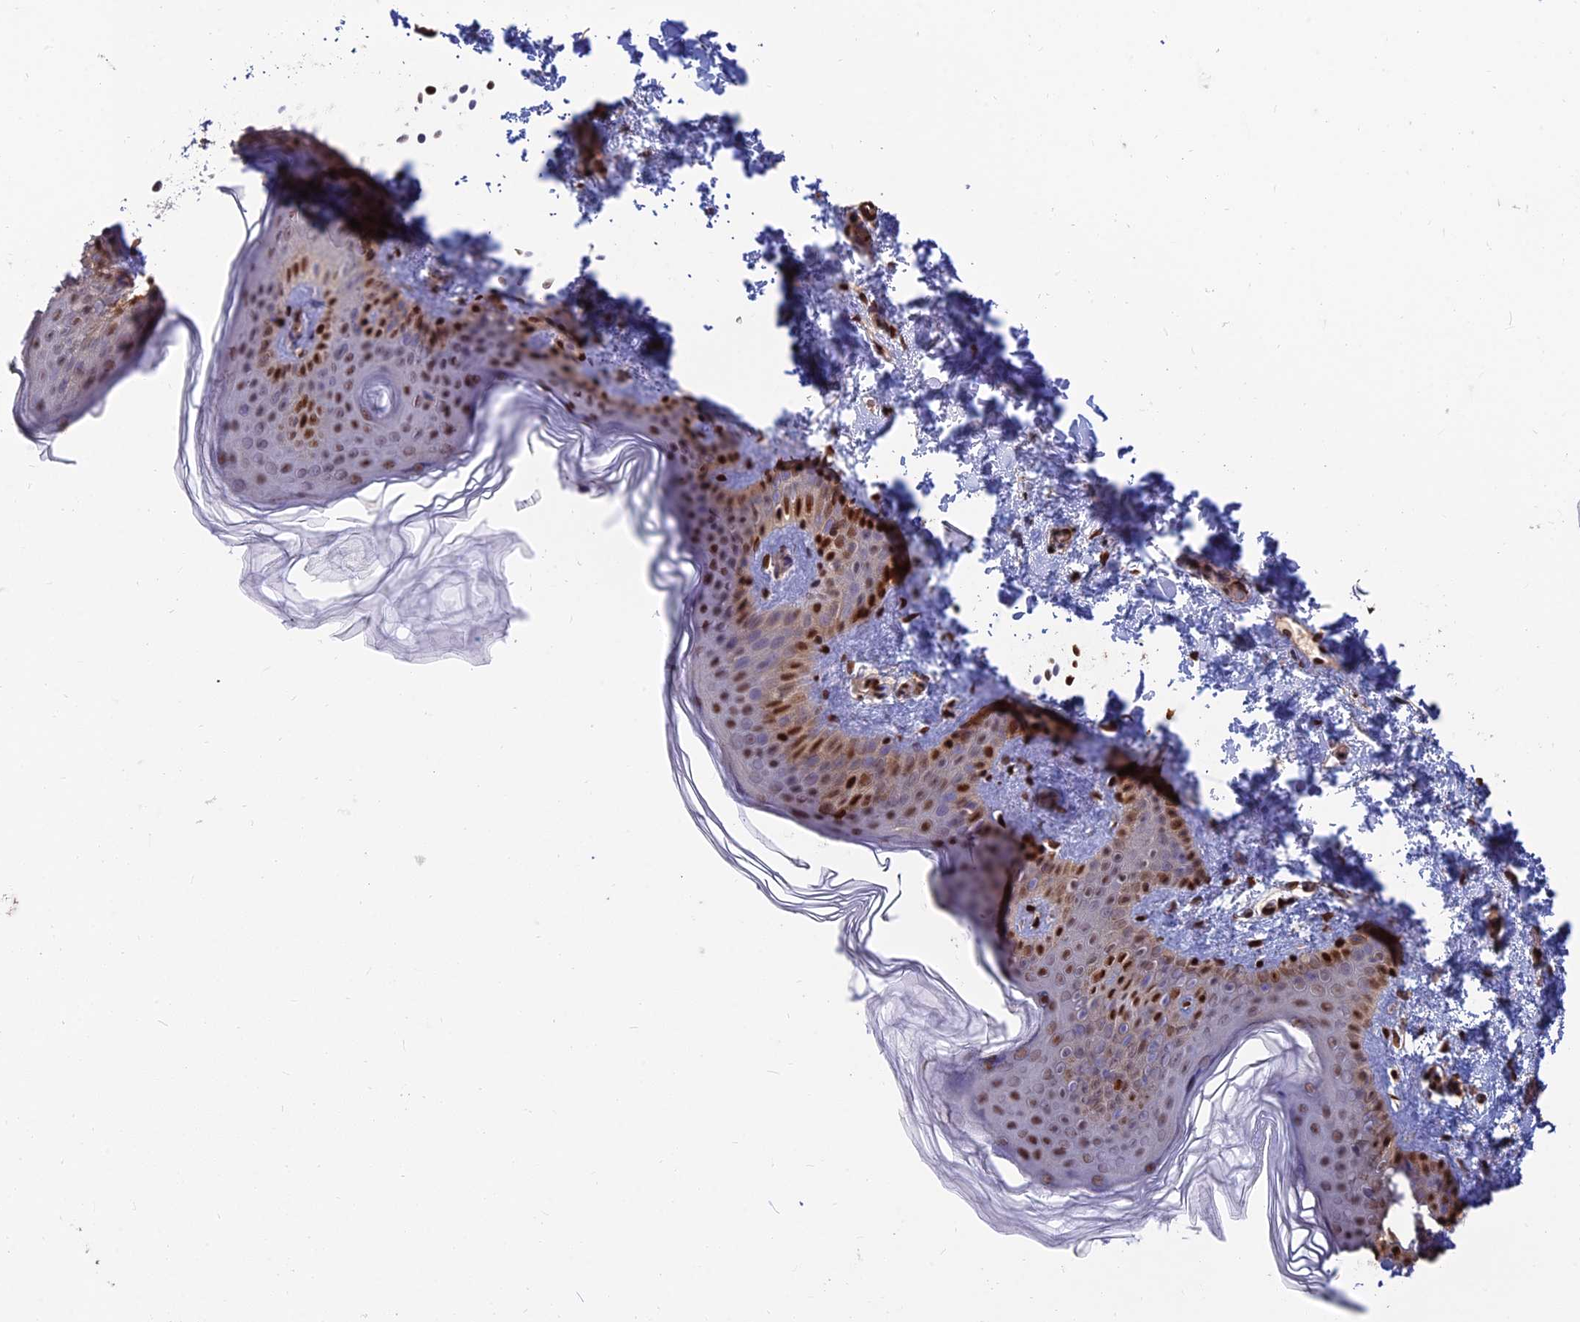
{"staining": {"intensity": "moderate", "quantity": ">75%", "location": "nuclear"}, "tissue": "skin", "cell_type": "Fibroblasts", "image_type": "normal", "snomed": [{"axis": "morphology", "description": "Normal tissue, NOS"}, {"axis": "morphology", "description": "Neoplasm, benign, NOS"}, {"axis": "topography", "description": "Skin"}, {"axis": "topography", "description": "Soft tissue"}], "caption": "Immunohistochemical staining of benign human skin demonstrates medium levels of moderate nuclear positivity in approximately >75% of fibroblasts.", "gene": "DNPEP", "patient": {"sex": "male", "age": 26}}